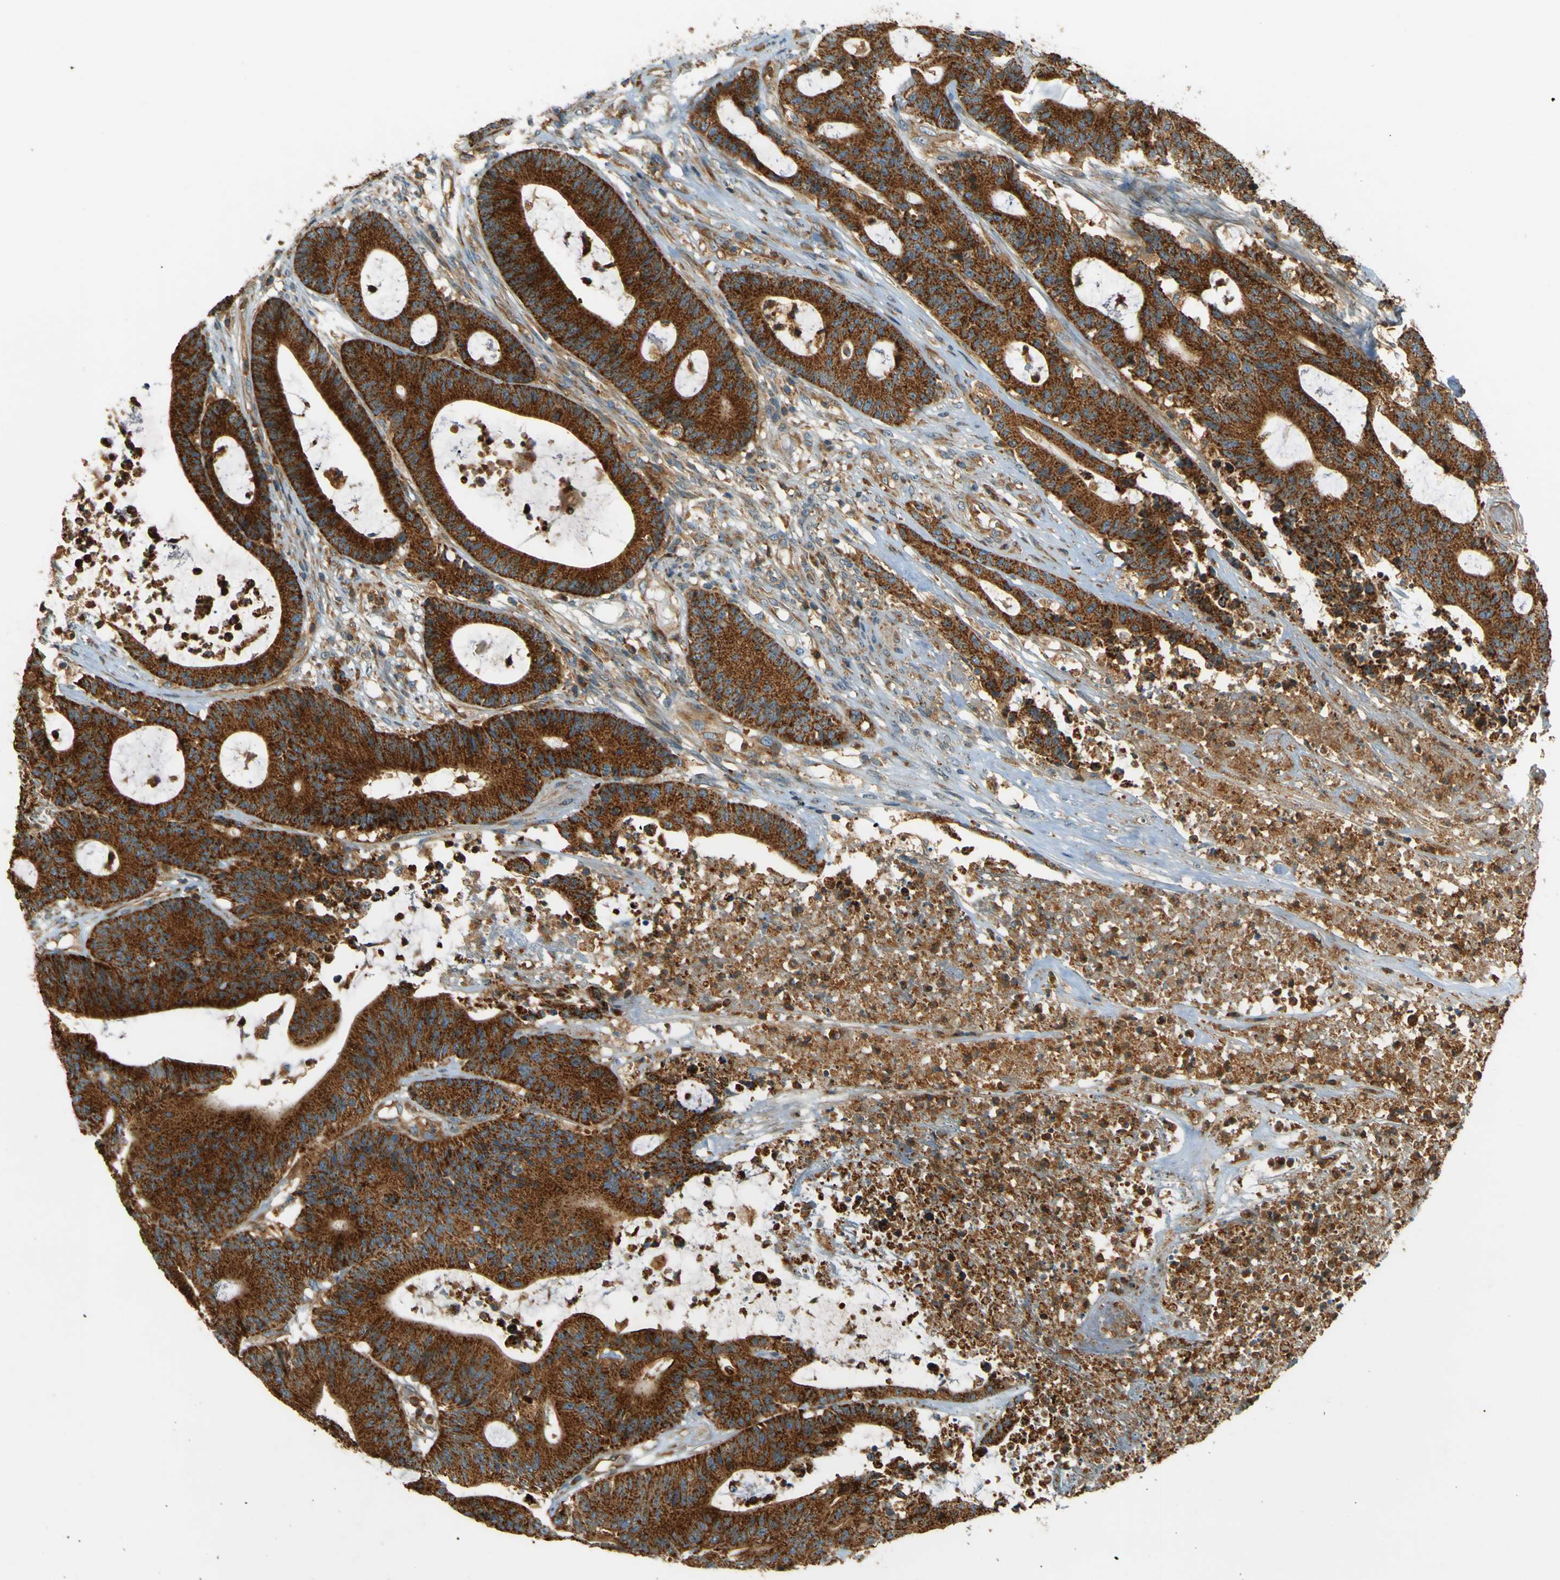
{"staining": {"intensity": "strong", "quantity": ">75%", "location": "cytoplasmic/membranous"}, "tissue": "colorectal cancer", "cell_type": "Tumor cells", "image_type": "cancer", "snomed": [{"axis": "morphology", "description": "Adenocarcinoma, NOS"}, {"axis": "topography", "description": "Colon"}], "caption": "Colorectal adenocarcinoma stained for a protein reveals strong cytoplasmic/membranous positivity in tumor cells. The staining was performed using DAB (3,3'-diaminobenzidine) to visualize the protein expression in brown, while the nuclei were stained in blue with hematoxylin (Magnification: 20x).", "gene": "DNAJC5", "patient": {"sex": "female", "age": 84}}